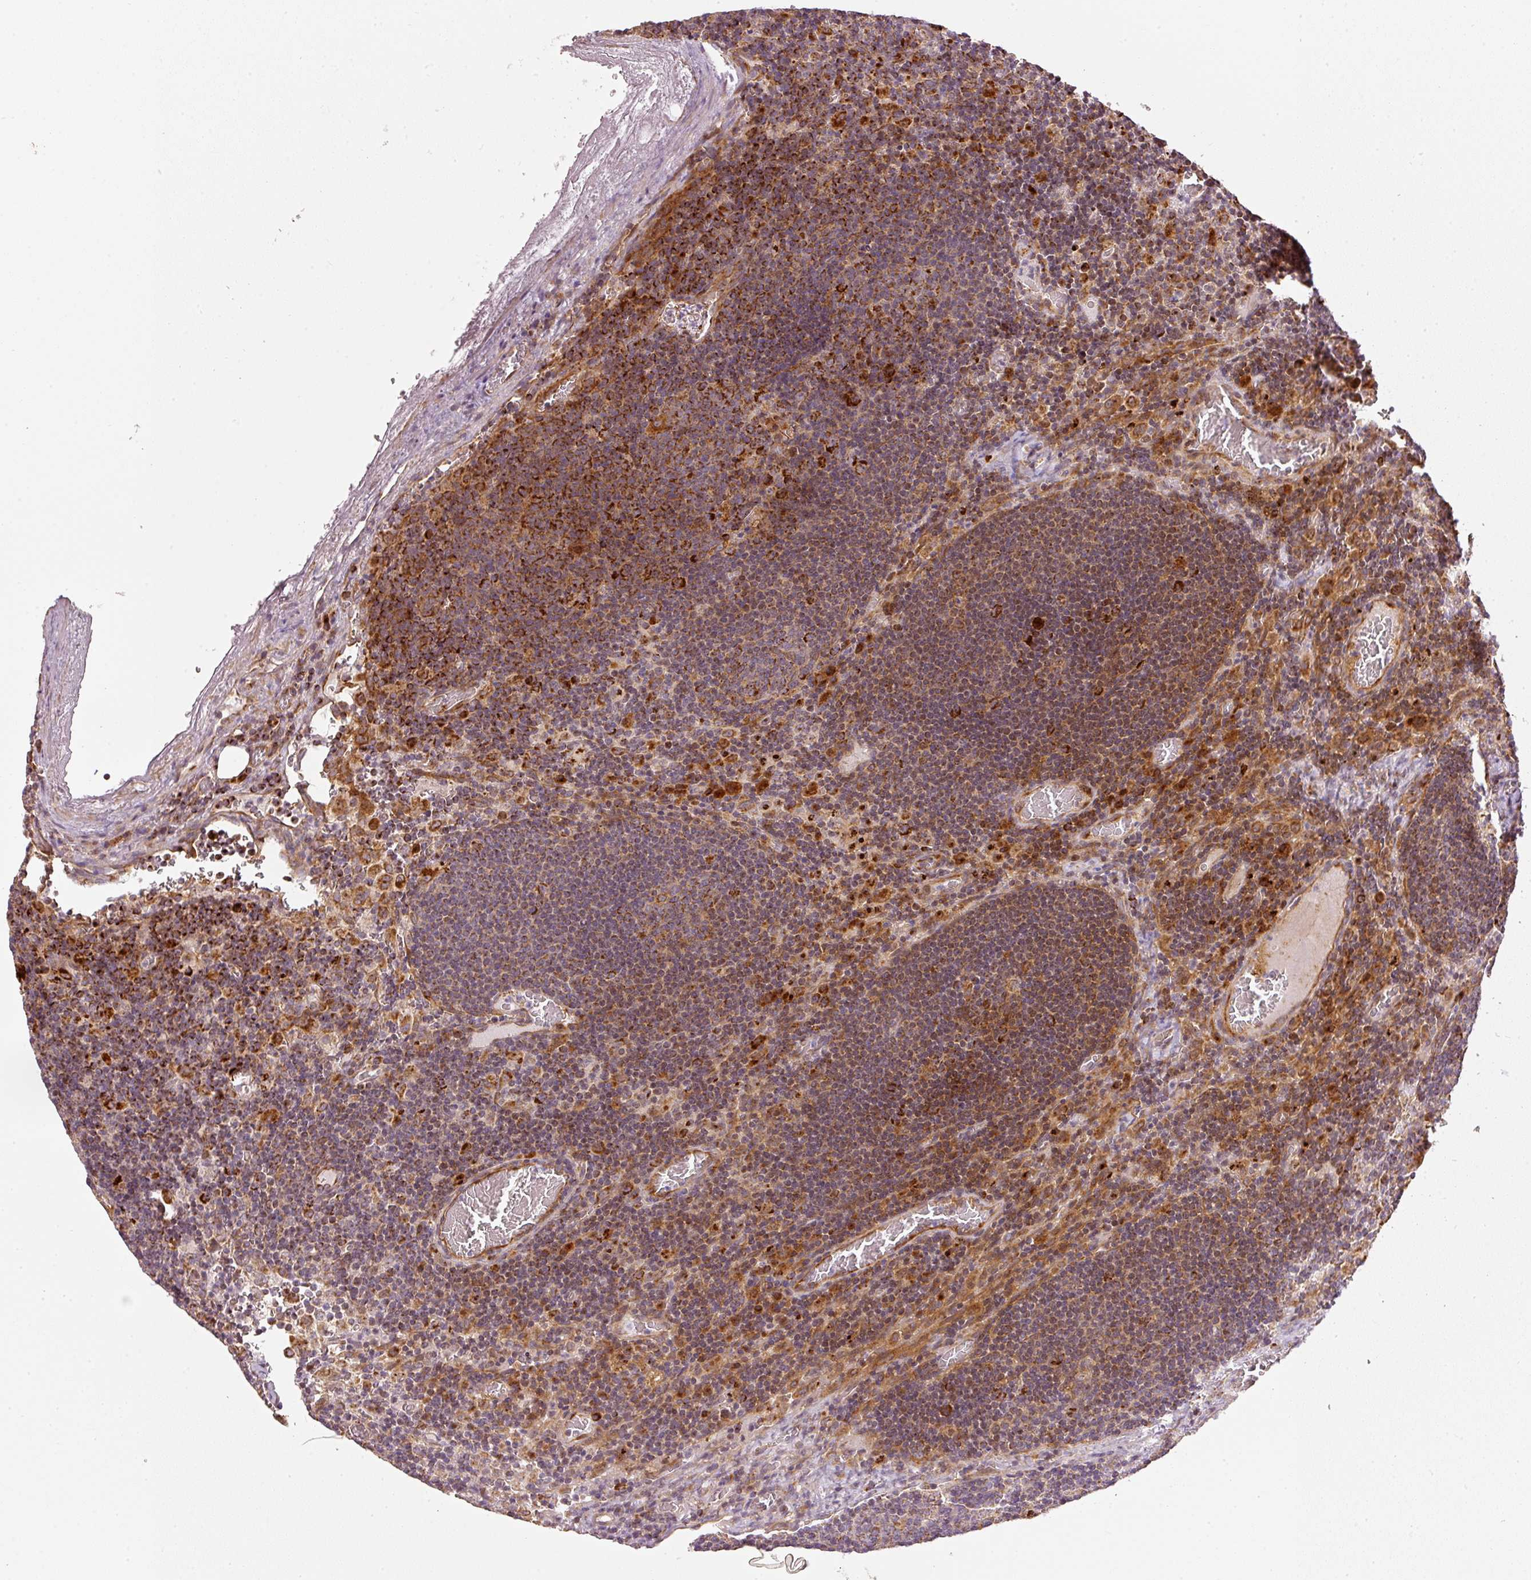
{"staining": {"intensity": "strong", "quantity": ">75%", "location": "cytoplasmic/membranous"}, "tissue": "lymph node", "cell_type": "Germinal center cells", "image_type": "normal", "snomed": [{"axis": "morphology", "description": "Normal tissue, NOS"}, {"axis": "topography", "description": "Lymph node"}], "caption": "A high-resolution micrograph shows immunohistochemistry staining of benign lymph node, which demonstrates strong cytoplasmic/membranous staining in approximately >75% of germinal center cells.", "gene": "MTHFD1L", "patient": {"sex": "male", "age": 50}}